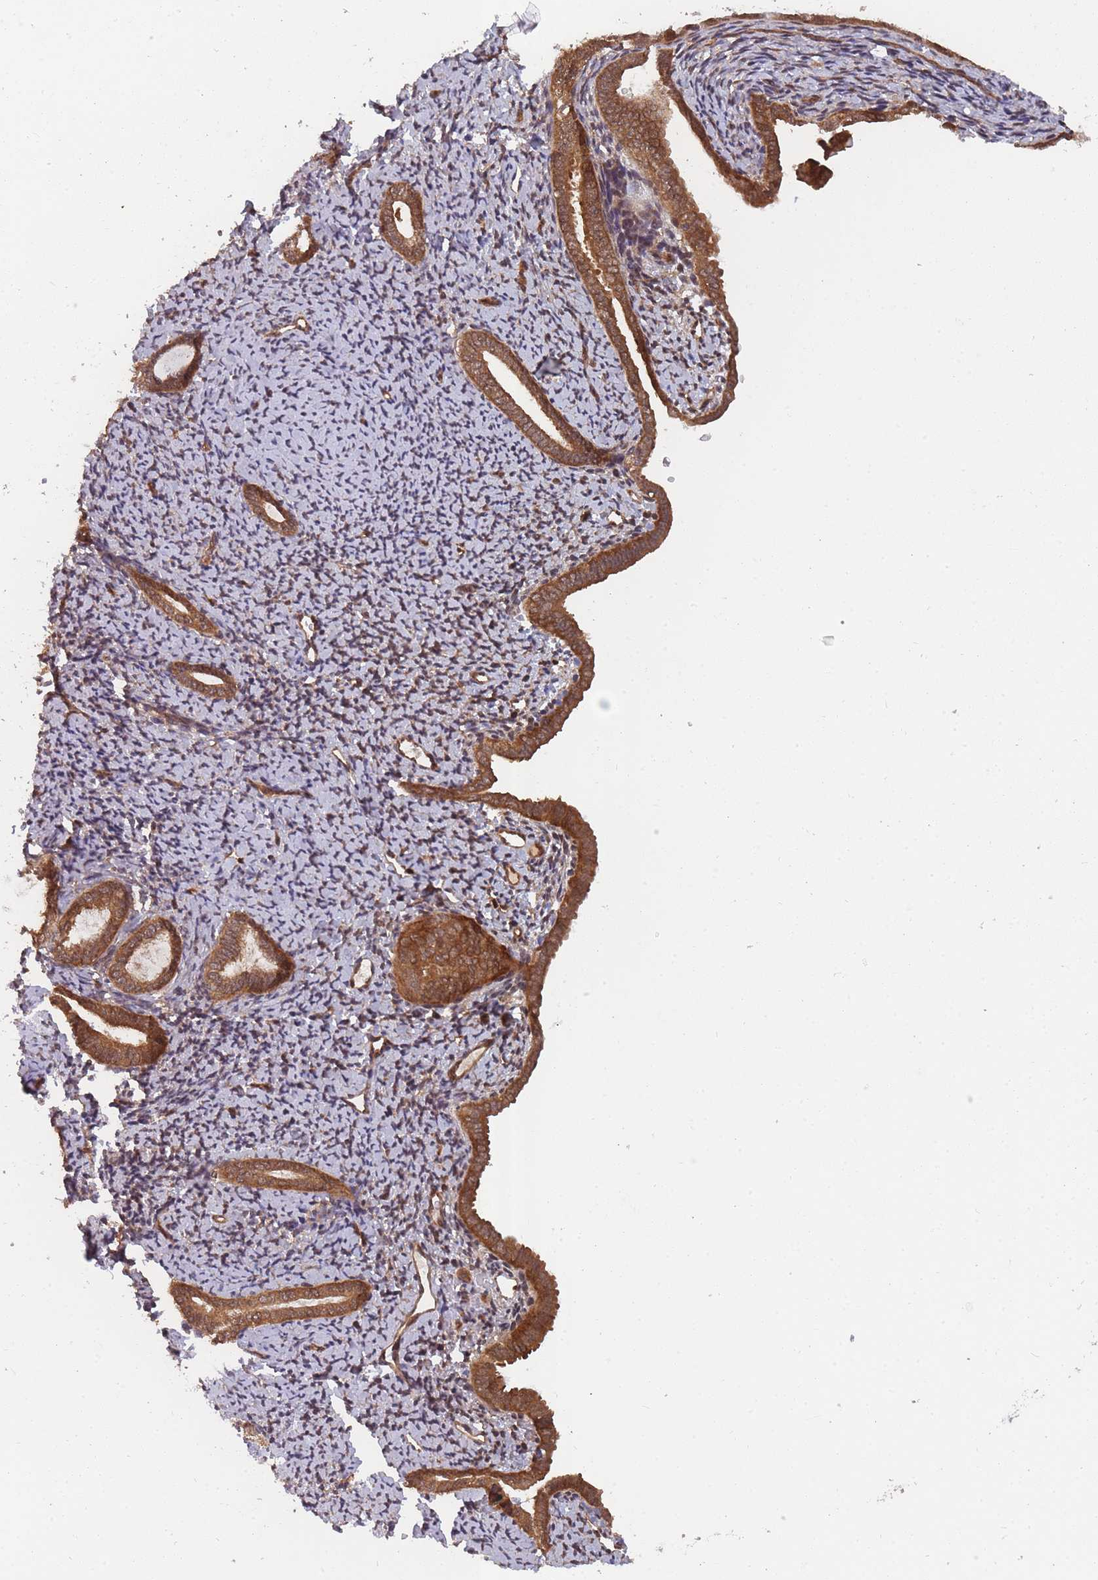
{"staining": {"intensity": "moderate", "quantity": "<25%", "location": "cytoplasmic/membranous,nuclear"}, "tissue": "endometrium", "cell_type": "Cells in endometrial stroma", "image_type": "normal", "snomed": [{"axis": "morphology", "description": "Normal tissue, NOS"}, {"axis": "topography", "description": "Endometrium"}], "caption": "Endometrium stained for a protein (brown) displays moderate cytoplasmic/membranous,nuclear positive staining in approximately <25% of cells in endometrial stroma.", "gene": "PPP6R3", "patient": {"sex": "female", "age": 63}}